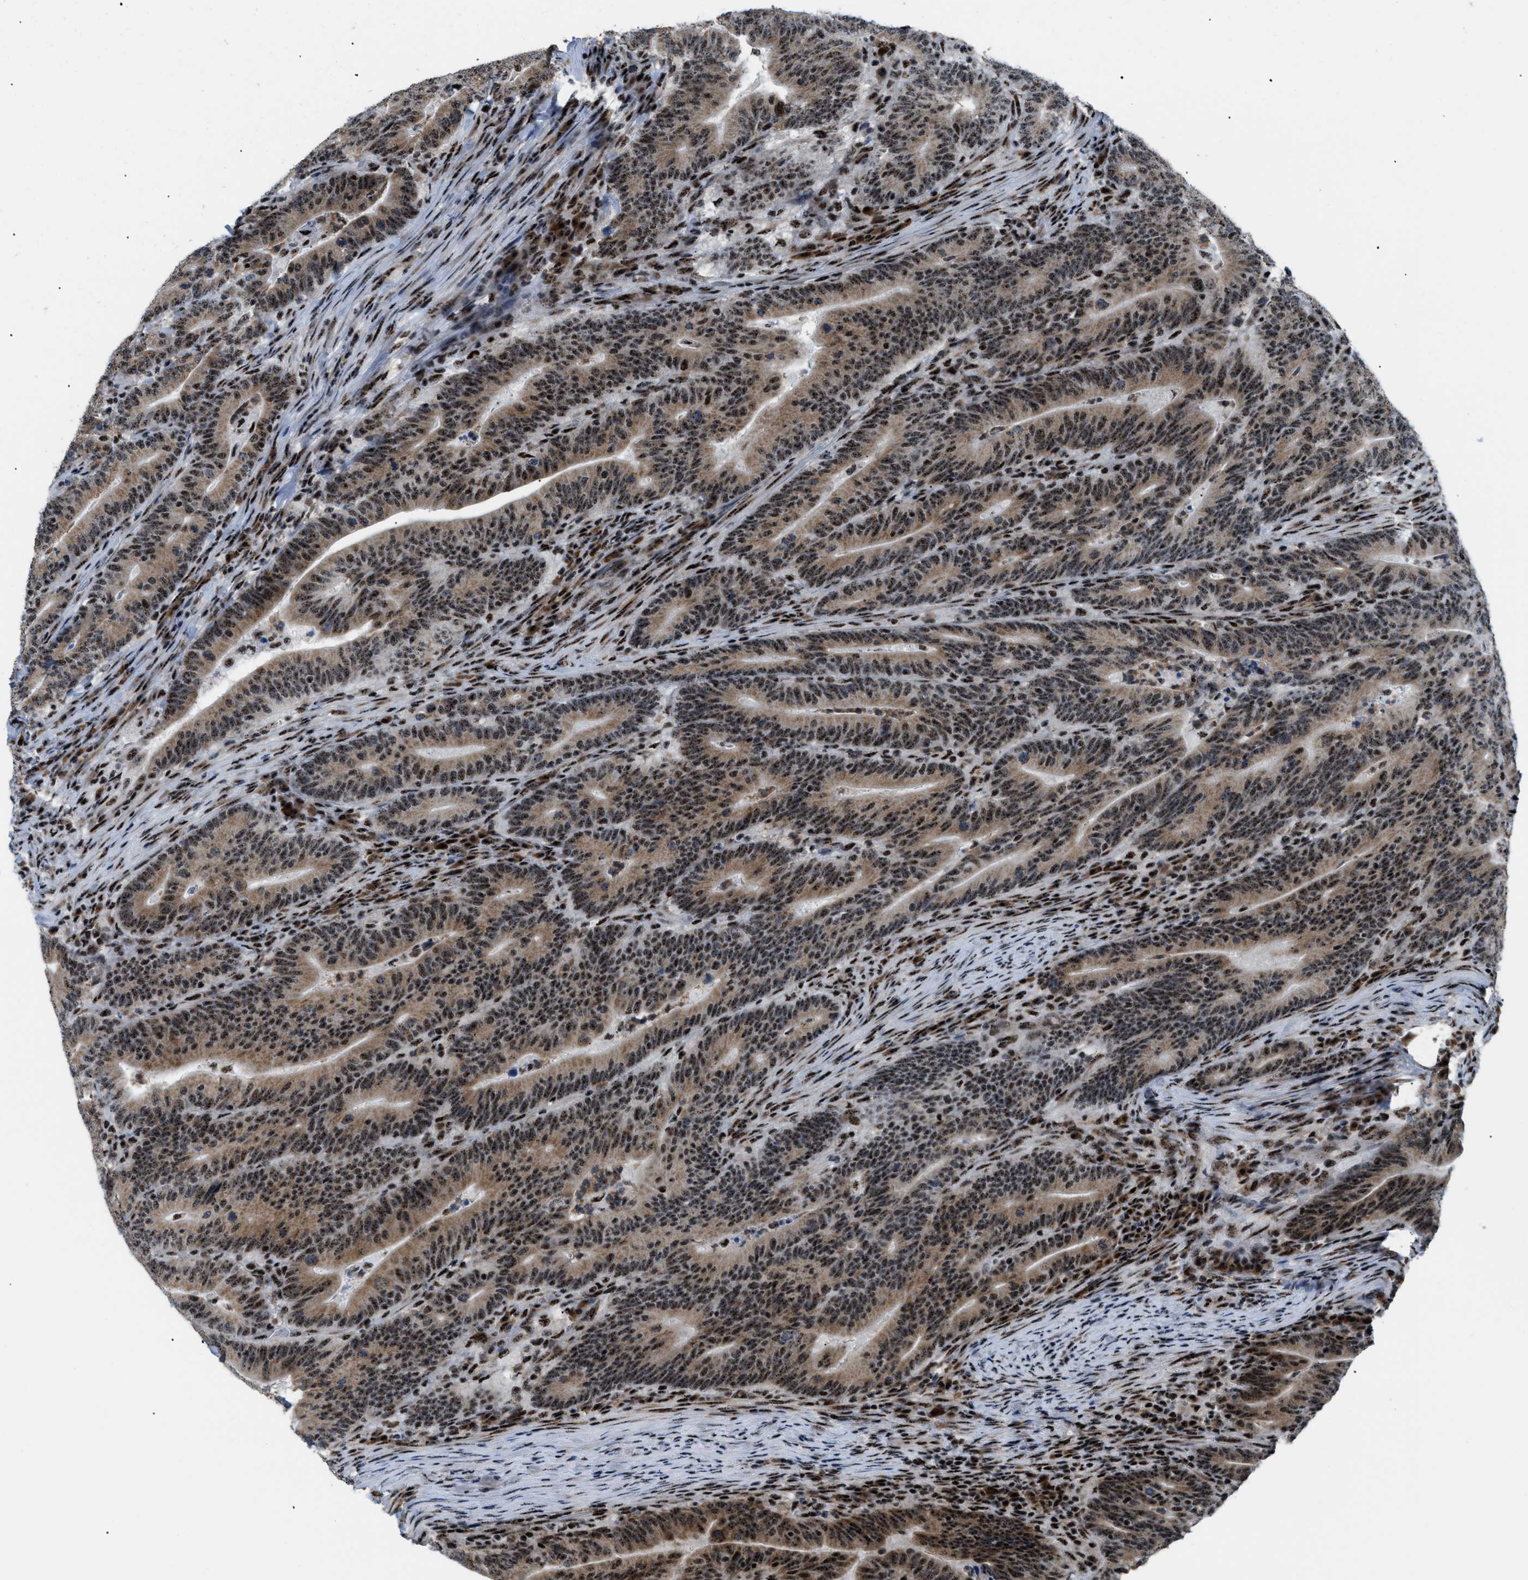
{"staining": {"intensity": "strong", "quantity": ">75%", "location": "cytoplasmic/membranous,nuclear"}, "tissue": "colorectal cancer", "cell_type": "Tumor cells", "image_type": "cancer", "snomed": [{"axis": "morphology", "description": "Adenocarcinoma, NOS"}, {"axis": "topography", "description": "Colon"}], "caption": "Immunohistochemical staining of adenocarcinoma (colorectal) shows strong cytoplasmic/membranous and nuclear protein positivity in approximately >75% of tumor cells. The staining is performed using DAB (3,3'-diaminobenzidine) brown chromogen to label protein expression. The nuclei are counter-stained blue using hematoxylin.", "gene": "CDR2", "patient": {"sex": "female", "age": 66}}